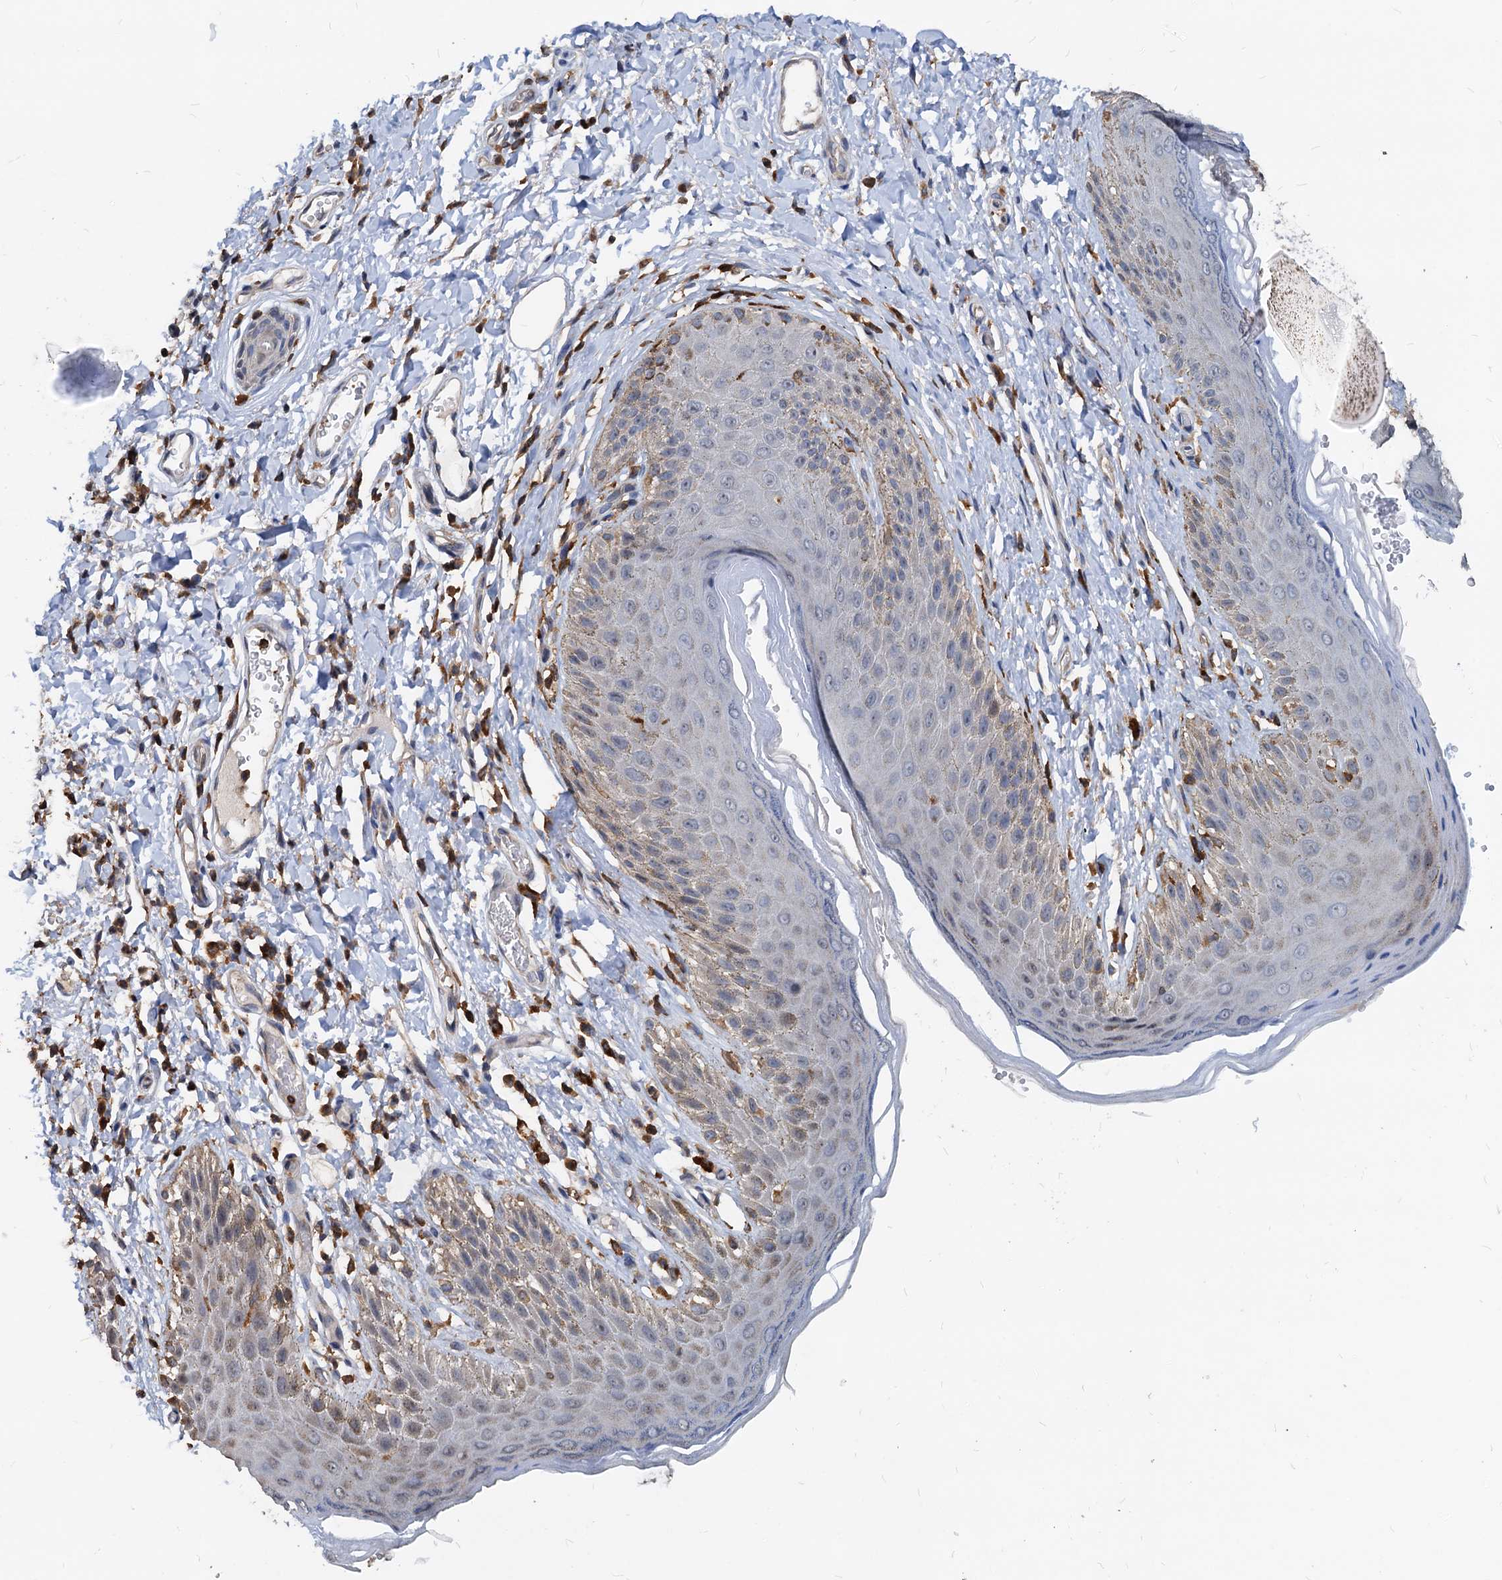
{"staining": {"intensity": "weak", "quantity": "<25%", "location": "cytoplasmic/membranous"}, "tissue": "skin", "cell_type": "Epidermal cells", "image_type": "normal", "snomed": [{"axis": "morphology", "description": "Normal tissue, NOS"}, {"axis": "topography", "description": "Anal"}], "caption": "This is a micrograph of immunohistochemistry (IHC) staining of unremarkable skin, which shows no expression in epidermal cells. (DAB (3,3'-diaminobenzidine) immunohistochemistry, high magnification).", "gene": "LCP2", "patient": {"sex": "male", "age": 44}}